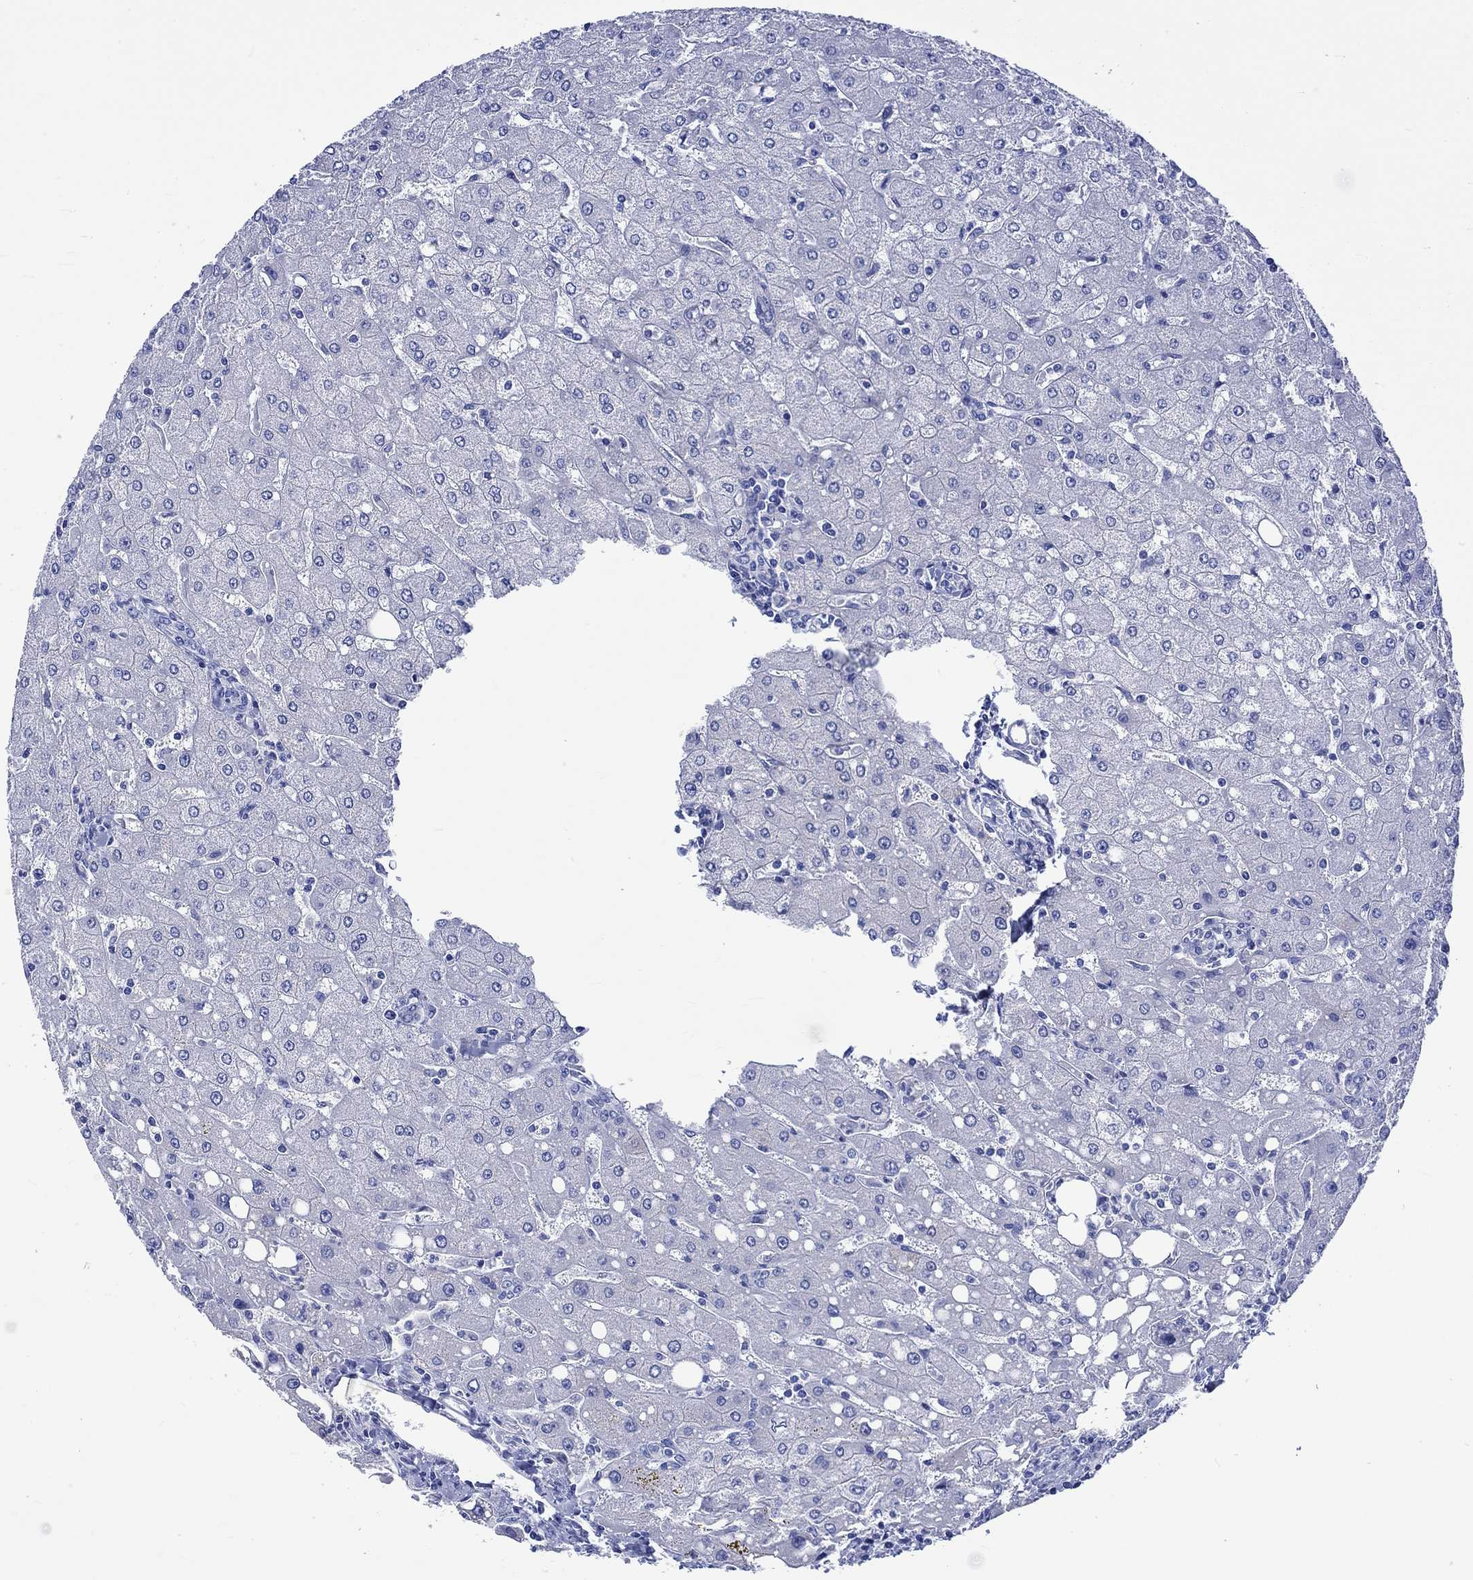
{"staining": {"intensity": "negative", "quantity": "none", "location": "none"}, "tissue": "liver", "cell_type": "Cholangiocytes", "image_type": "normal", "snomed": [{"axis": "morphology", "description": "Normal tissue, NOS"}, {"axis": "topography", "description": "Liver"}], "caption": "DAB (3,3'-diaminobenzidine) immunohistochemical staining of unremarkable liver exhibits no significant staining in cholangiocytes.", "gene": "KLHL33", "patient": {"sex": "female", "age": 53}}